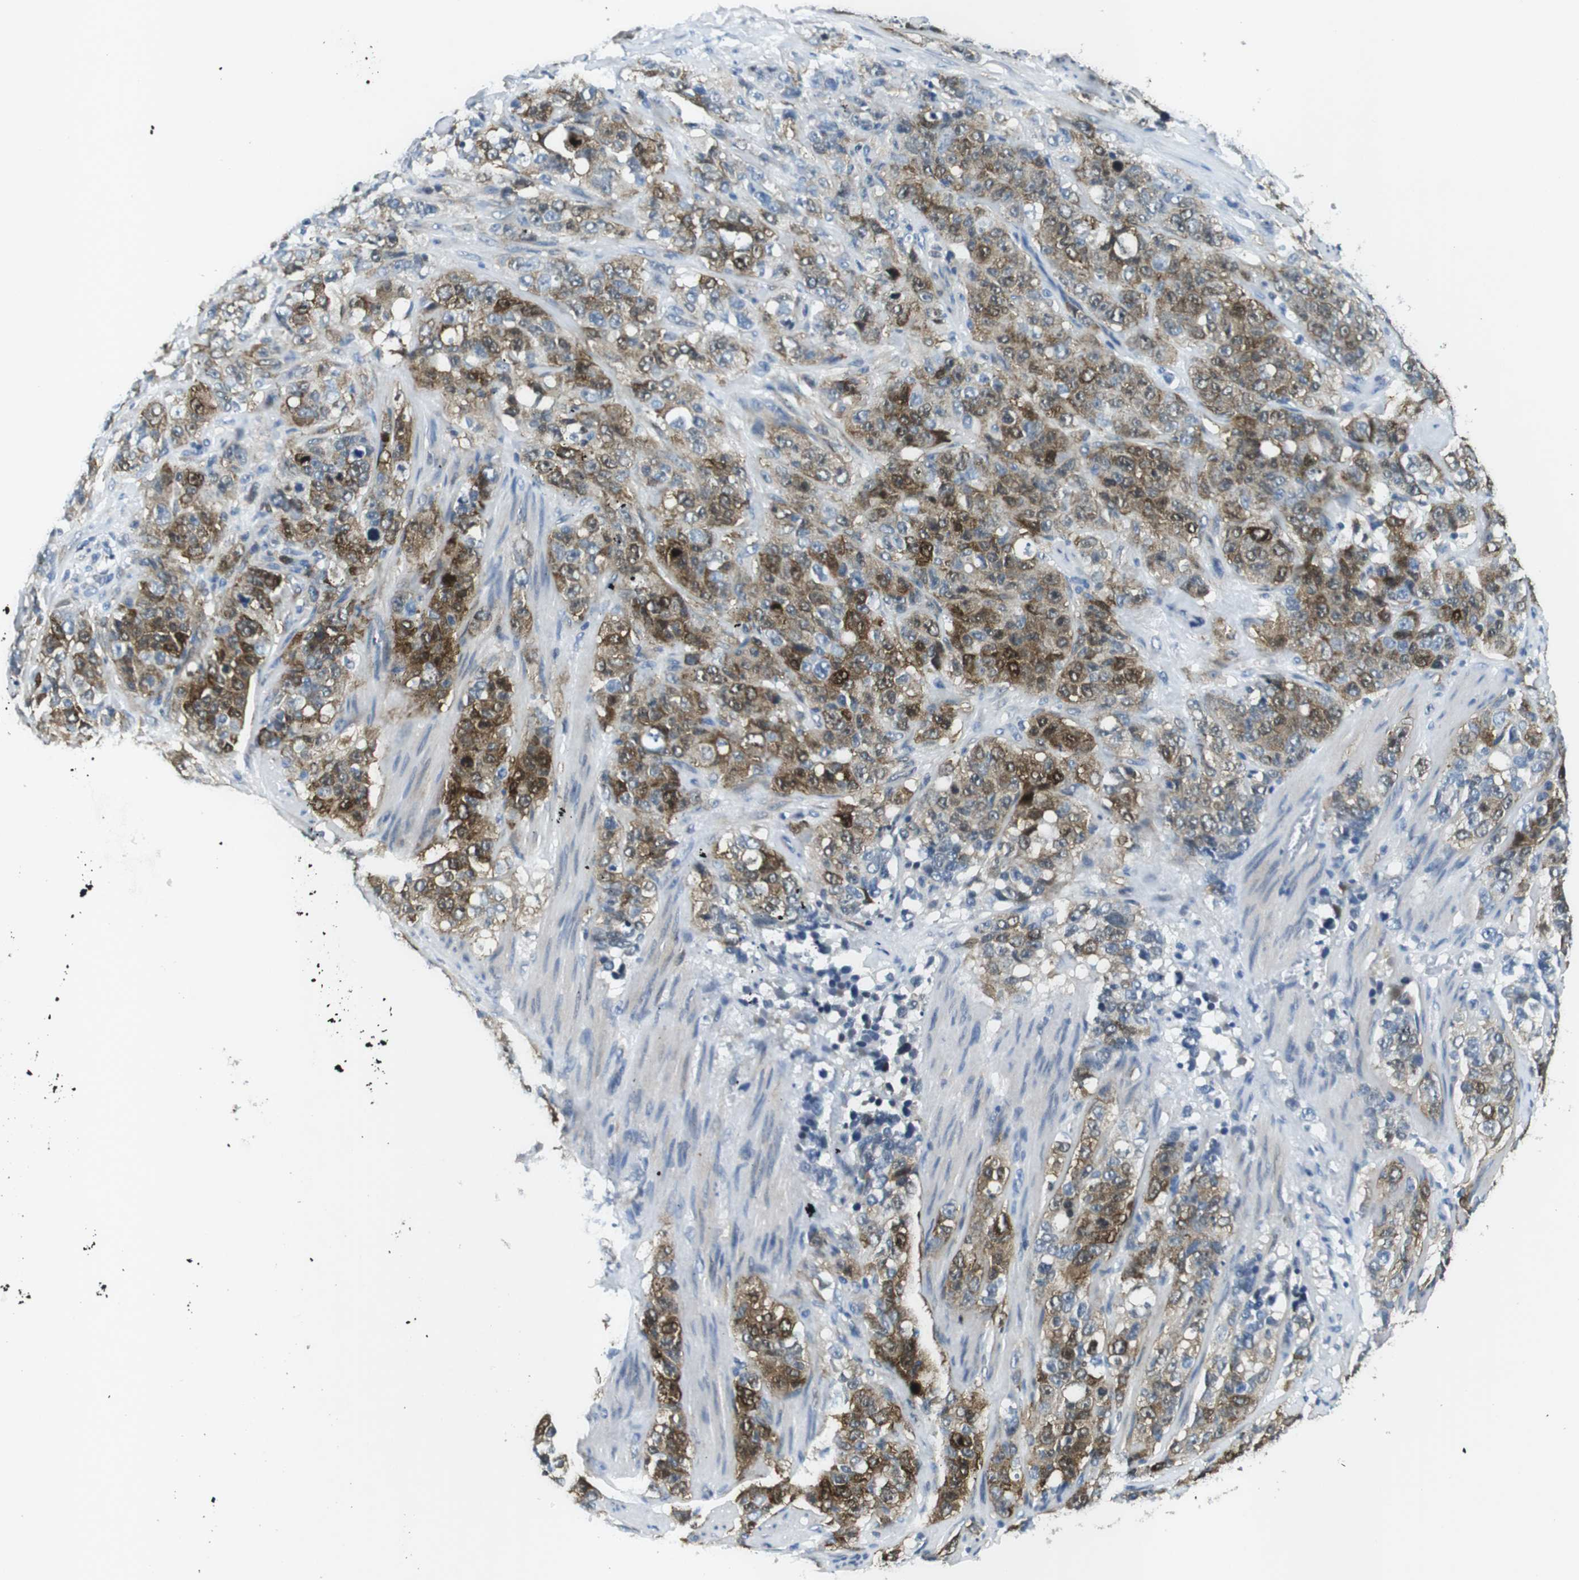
{"staining": {"intensity": "moderate", "quantity": ">75%", "location": "cytoplasmic/membranous"}, "tissue": "stomach cancer", "cell_type": "Tumor cells", "image_type": "cancer", "snomed": [{"axis": "morphology", "description": "Adenocarcinoma, NOS"}, {"axis": "topography", "description": "Stomach"}], "caption": "Immunohistochemistry image of neoplastic tissue: human adenocarcinoma (stomach) stained using immunohistochemistry (IHC) displays medium levels of moderate protein expression localized specifically in the cytoplasmic/membranous of tumor cells, appearing as a cytoplasmic/membranous brown color.", "gene": "PHLDA1", "patient": {"sex": "male", "age": 48}}